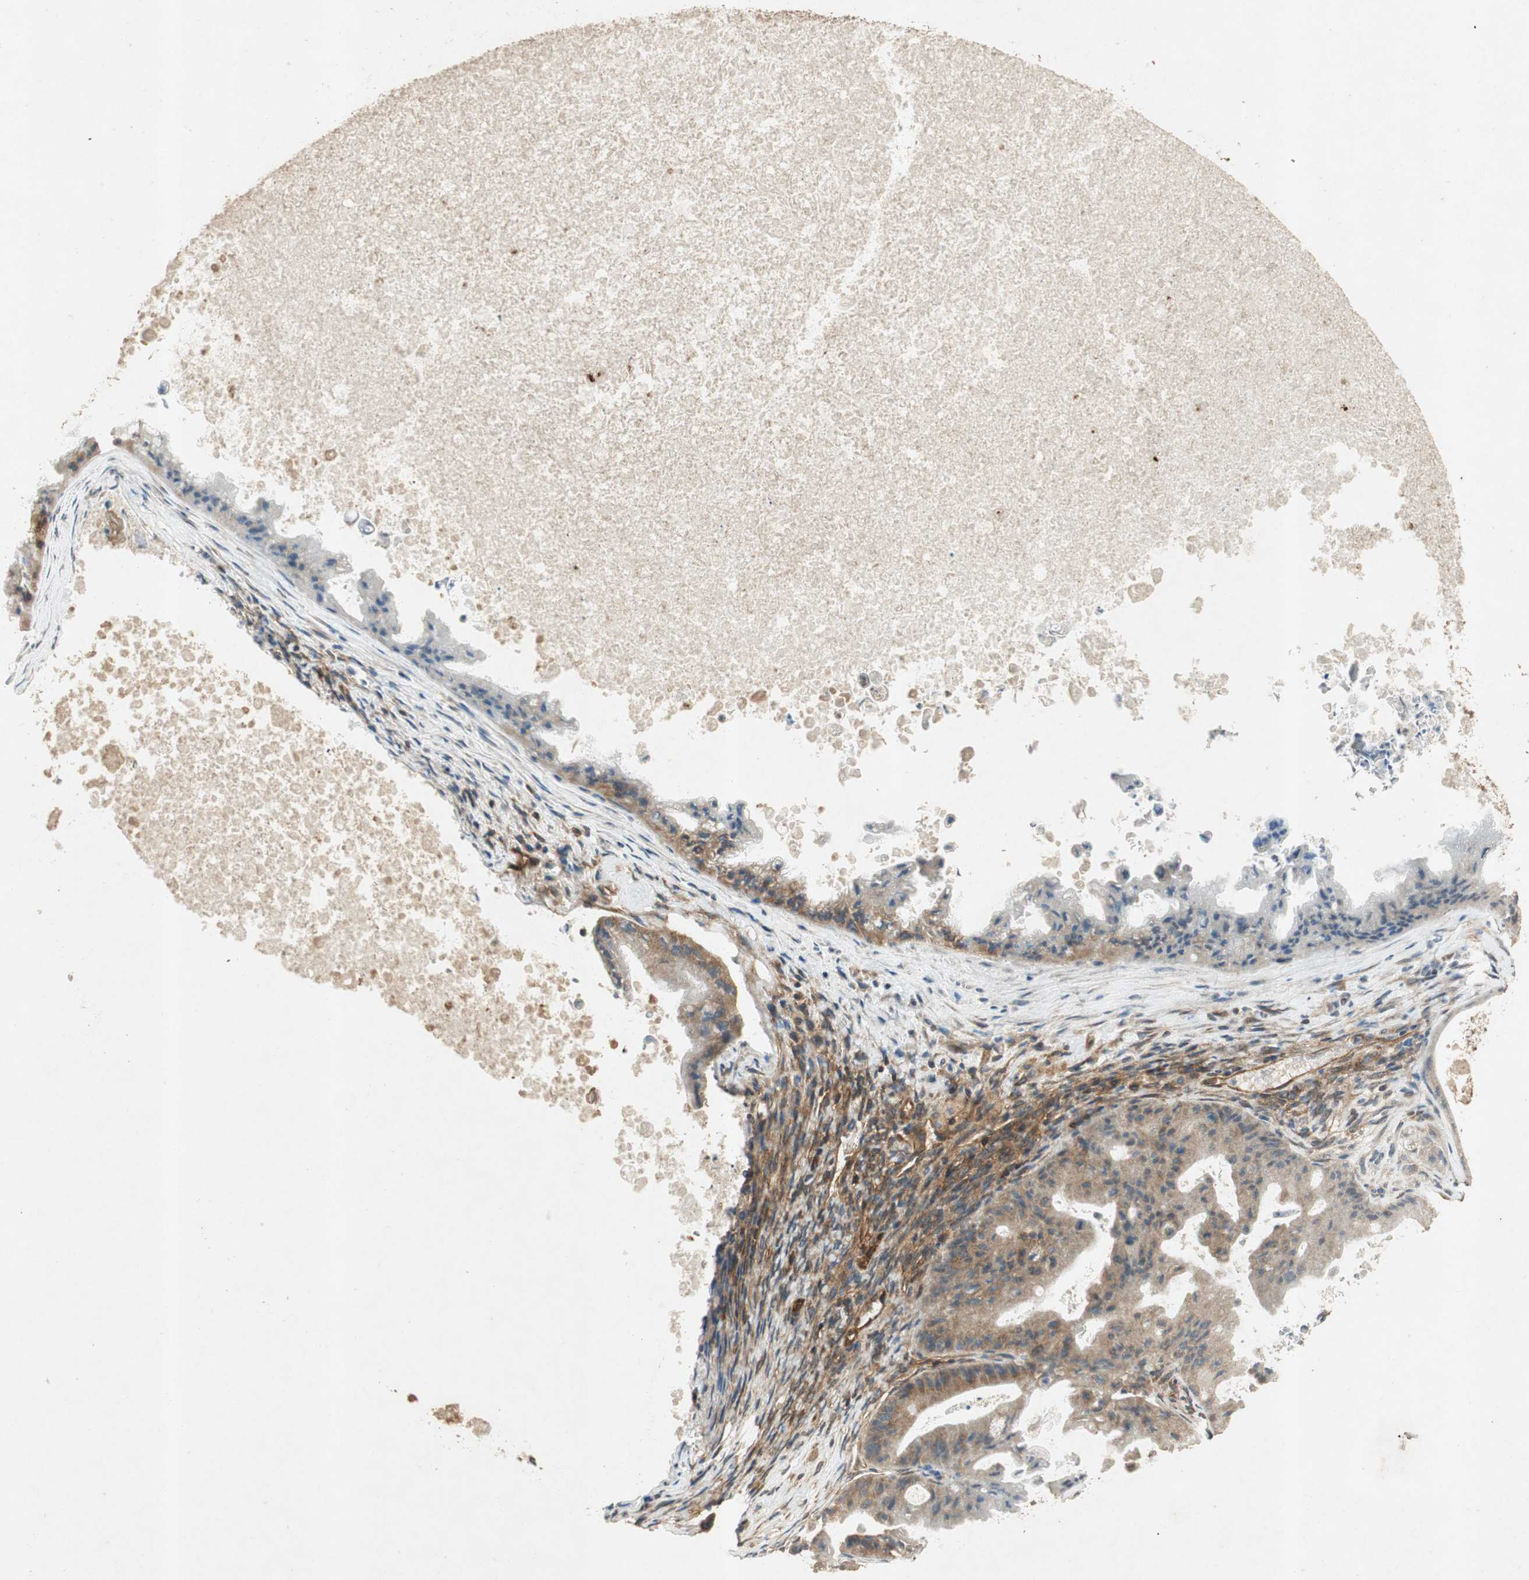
{"staining": {"intensity": "moderate", "quantity": ">75%", "location": "cytoplasmic/membranous"}, "tissue": "ovarian cancer", "cell_type": "Tumor cells", "image_type": "cancer", "snomed": [{"axis": "morphology", "description": "Cystadenocarcinoma, mucinous, NOS"}, {"axis": "topography", "description": "Ovary"}], "caption": "Protein staining displays moderate cytoplasmic/membranous expression in approximately >75% of tumor cells in ovarian mucinous cystadenocarcinoma. (Brightfield microscopy of DAB IHC at high magnification).", "gene": "BTN3A3", "patient": {"sex": "female", "age": 37}}